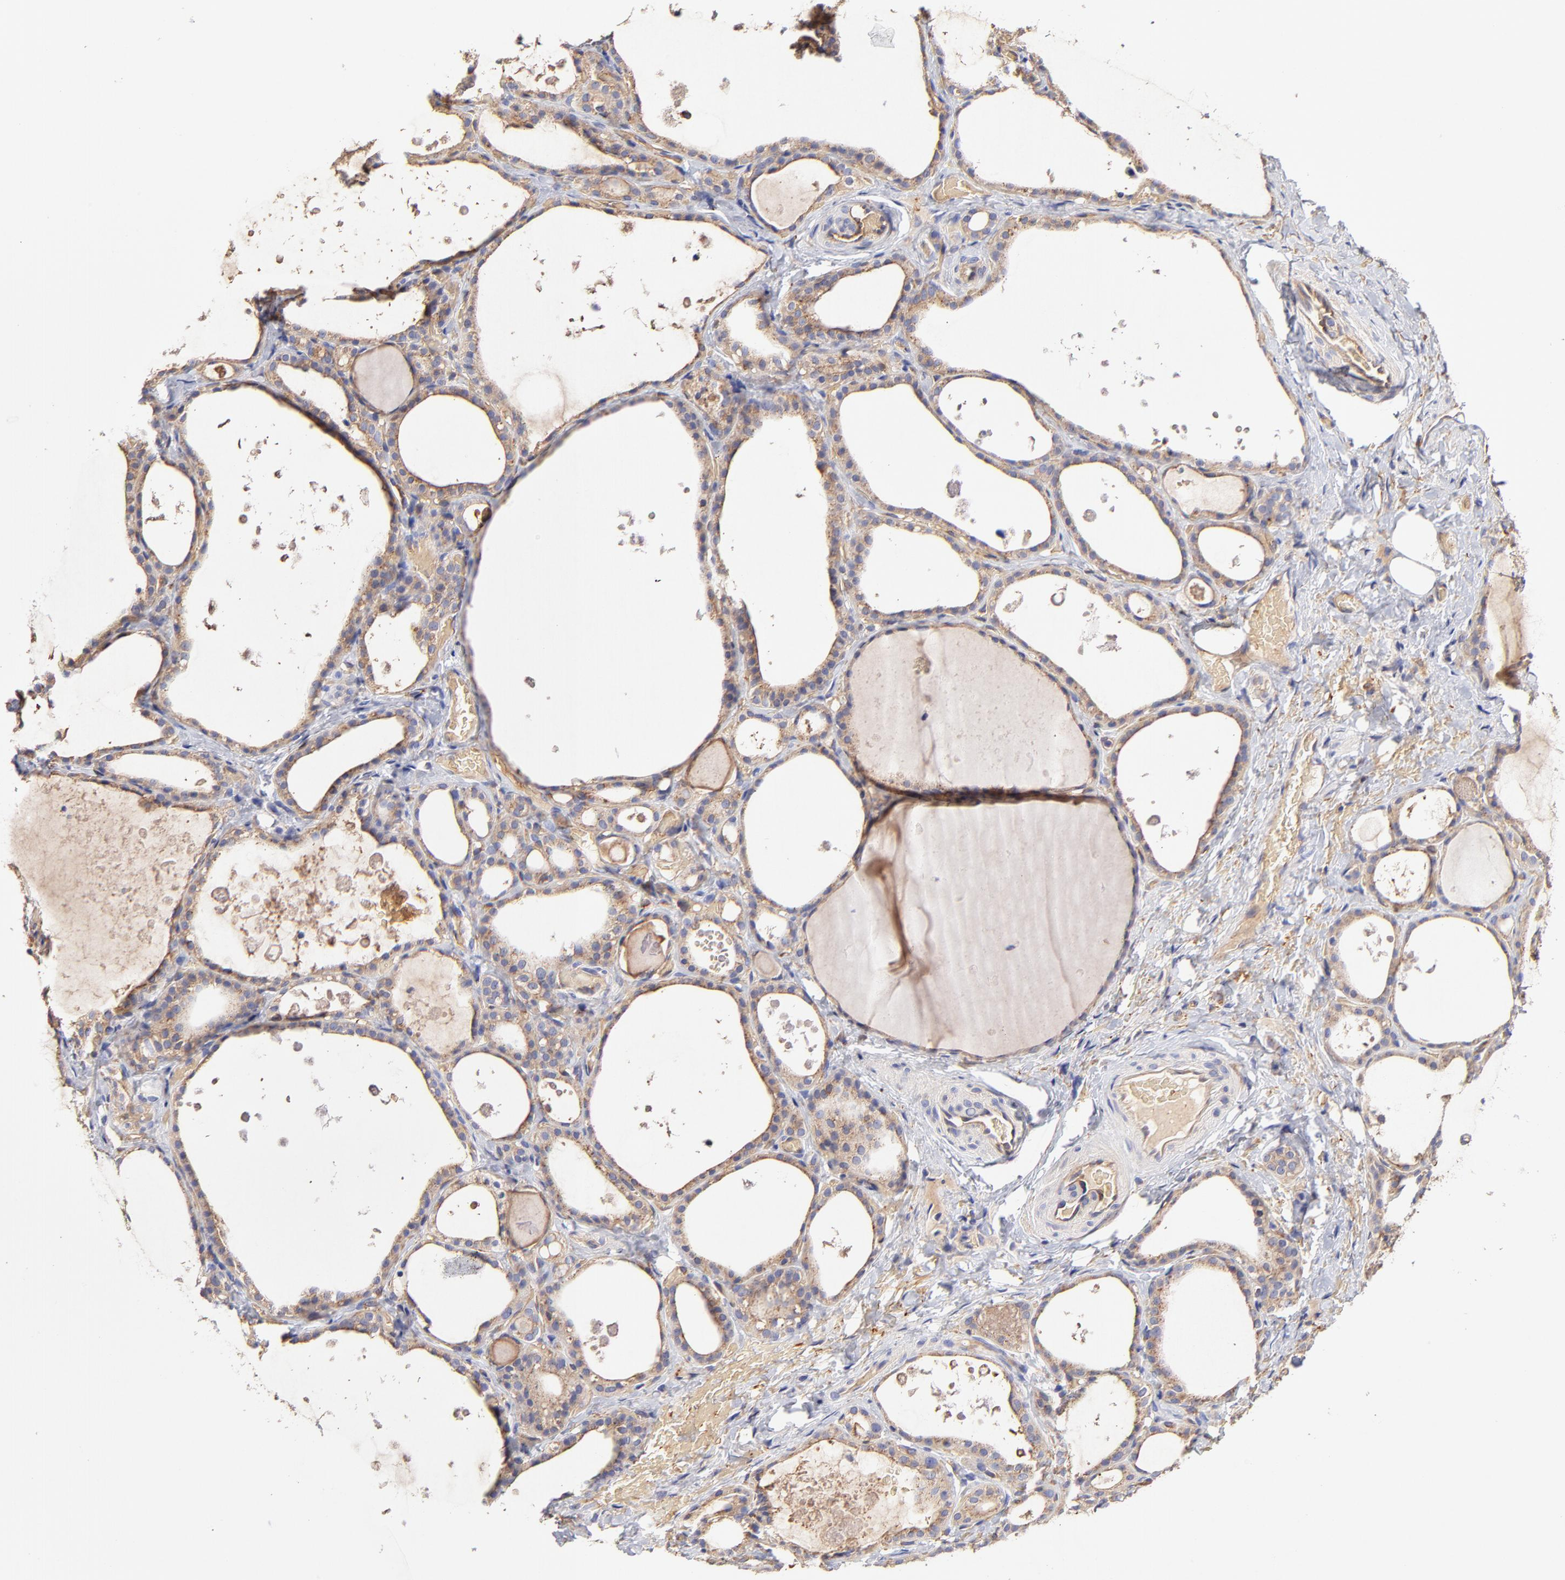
{"staining": {"intensity": "moderate", "quantity": ">75%", "location": "cytoplasmic/membranous"}, "tissue": "thyroid gland", "cell_type": "Glandular cells", "image_type": "normal", "snomed": [{"axis": "morphology", "description": "Normal tissue, NOS"}, {"axis": "topography", "description": "Thyroid gland"}], "caption": "Approximately >75% of glandular cells in normal thyroid gland display moderate cytoplasmic/membranous protein staining as visualized by brown immunohistochemical staining.", "gene": "CD2AP", "patient": {"sex": "male", "age": 61}}